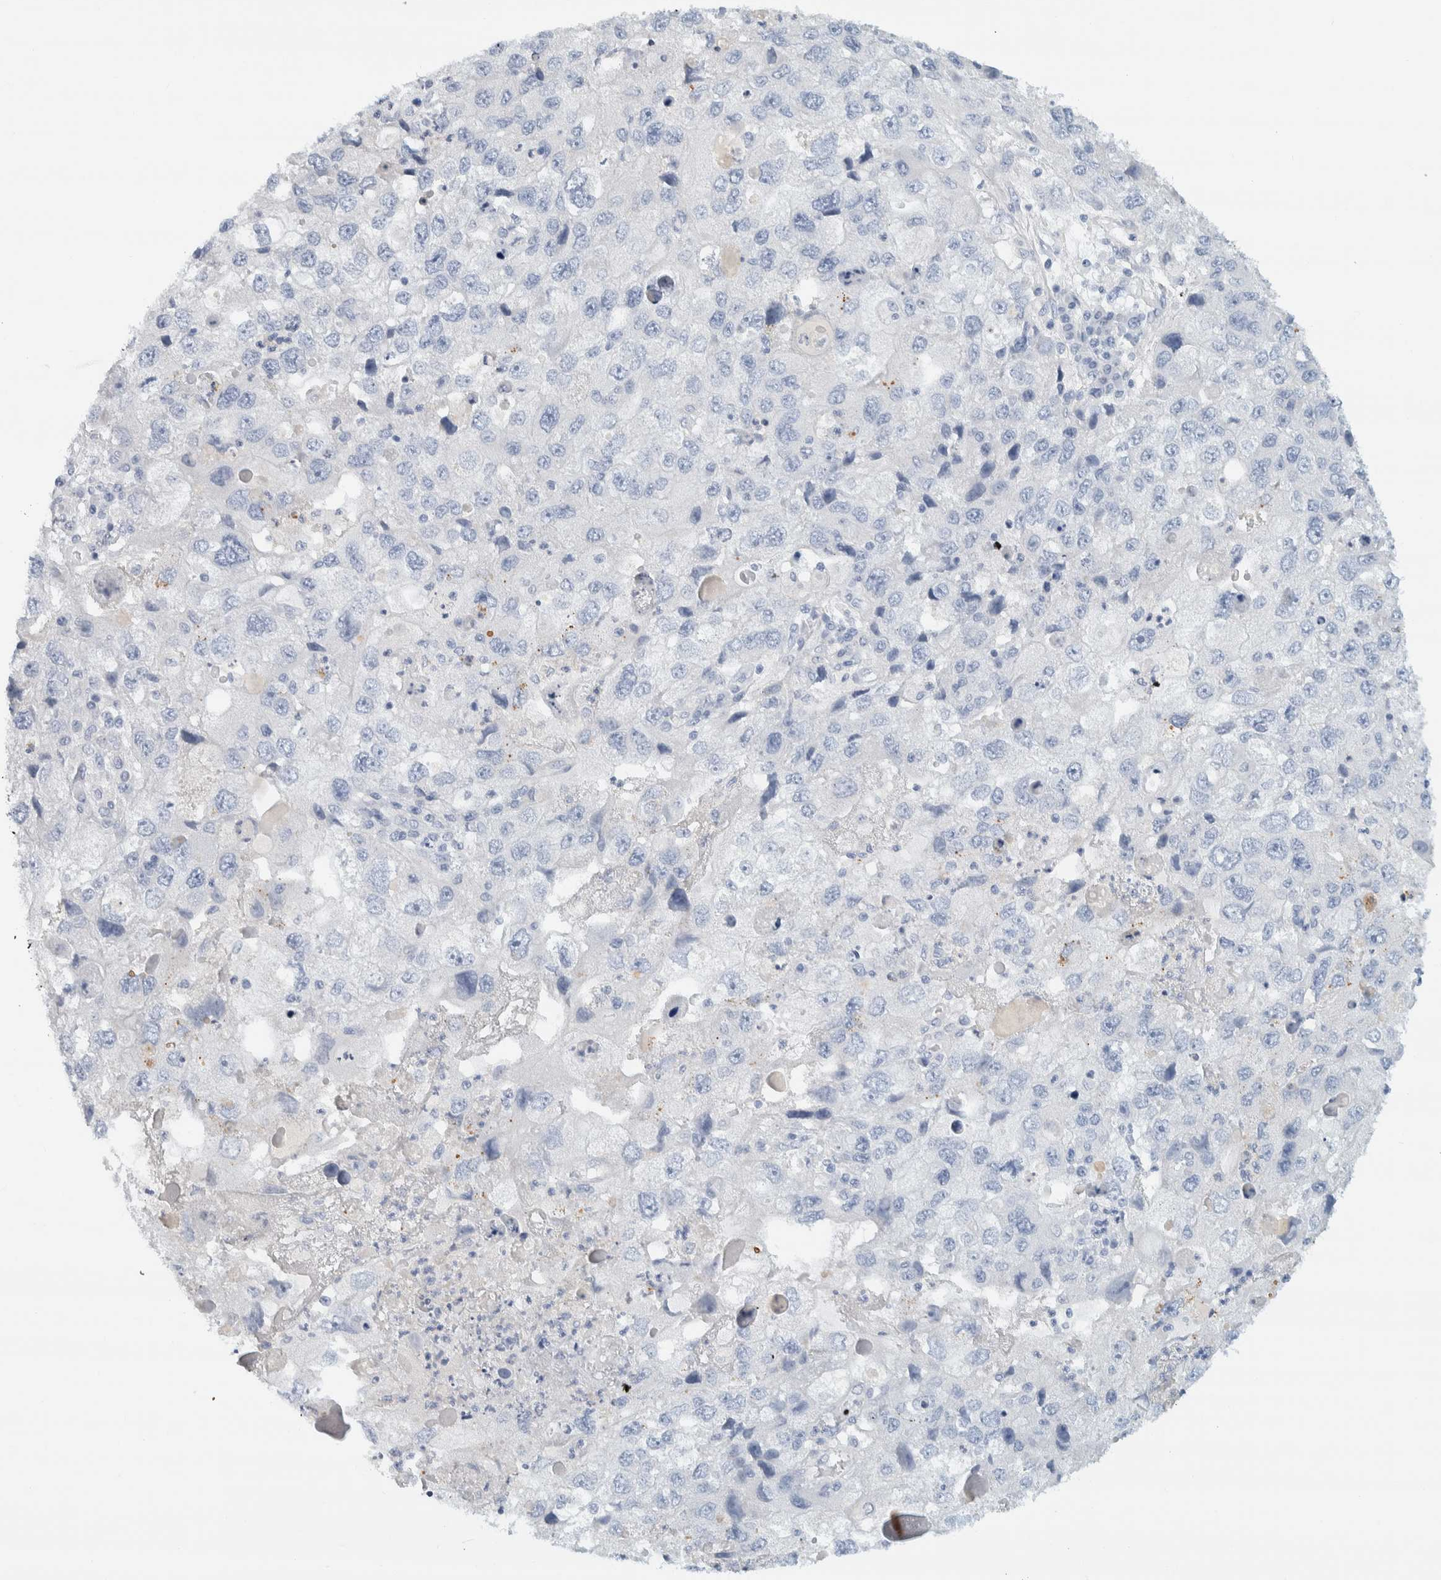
{"staining": {"intensity": "negative", "quantity": "none", "location": "none"}, "tissue": "endometrial cancer", "cell_type": "Tumor cells", "image_type": "cancer", "snomed": [{"axis": "morphology", "description": "Adenocarcinoma, NOS"}, {"axis": "topography", "description": "Endometrium"}], "caption": "Immunohistochemistry of endometrial adenocarcinoma demonstrates no positivity in tumor cells. The staining is performed using DAB brown chromogen with nuclei counter-stained in using hematoxylin.", "gene": "ALOX12B", "patient": {"sex": "female", "age": 49}}